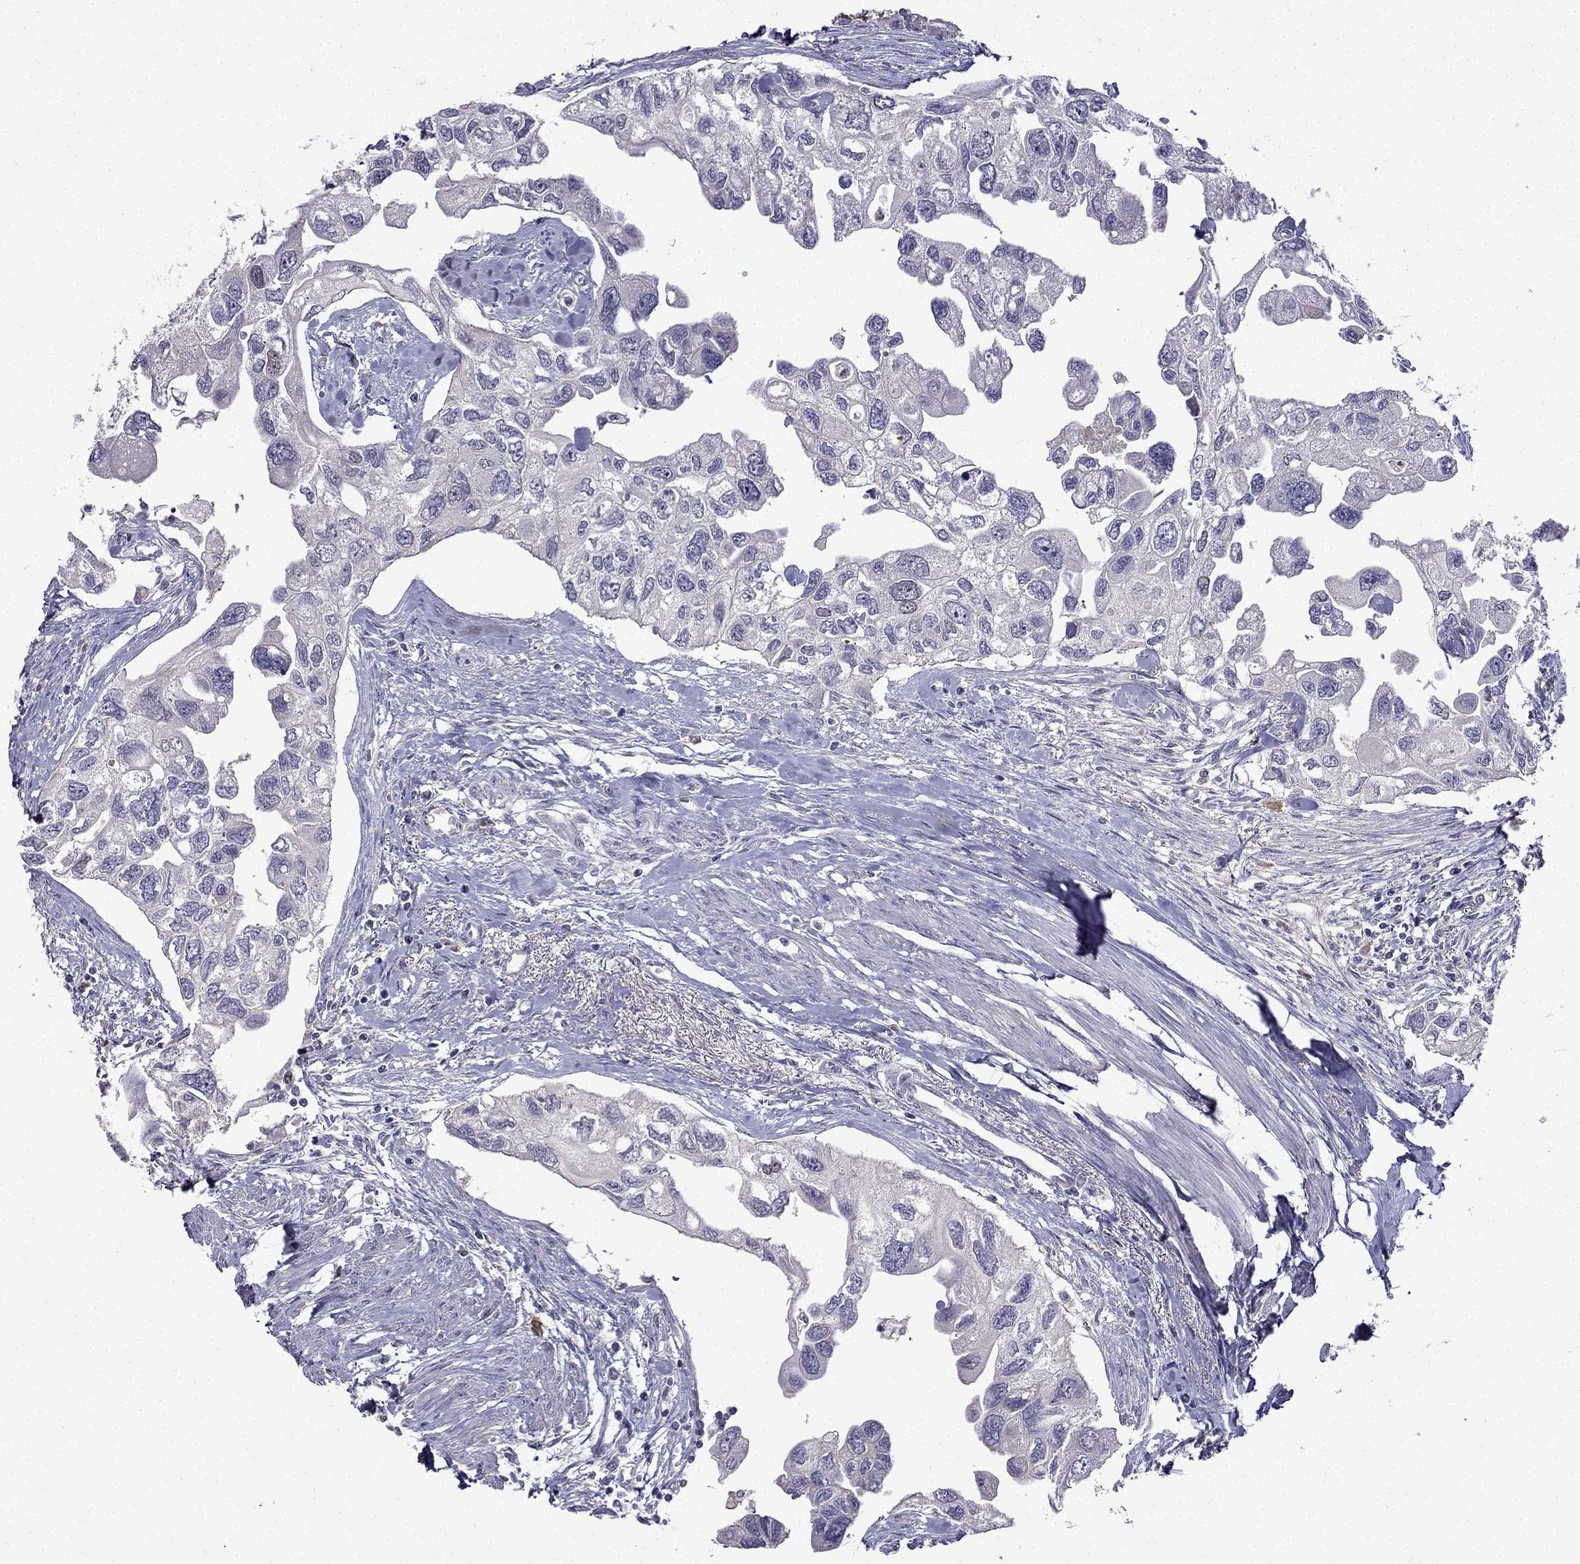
{"staining": {"intensity": "negative", "quantity": "none", "location": "none"}, "tissue": "urothelial cancer", "cell_type": "Tumor cells", "image_type": "cancer", "snomed": [{"axis": "morphology", "description": "Urothelial carcinoma, High grade"}, {"axis": "topography", "description": "Urinary bladder"}], "caption": "An IHC histopathology image of high-grade urothelial carcinoma is shown. There is no staining in tumor cells of high-grade urothelial carcinoma.", "gene": "UHRF1", "patient": {"sex": "male", "age": 59}}